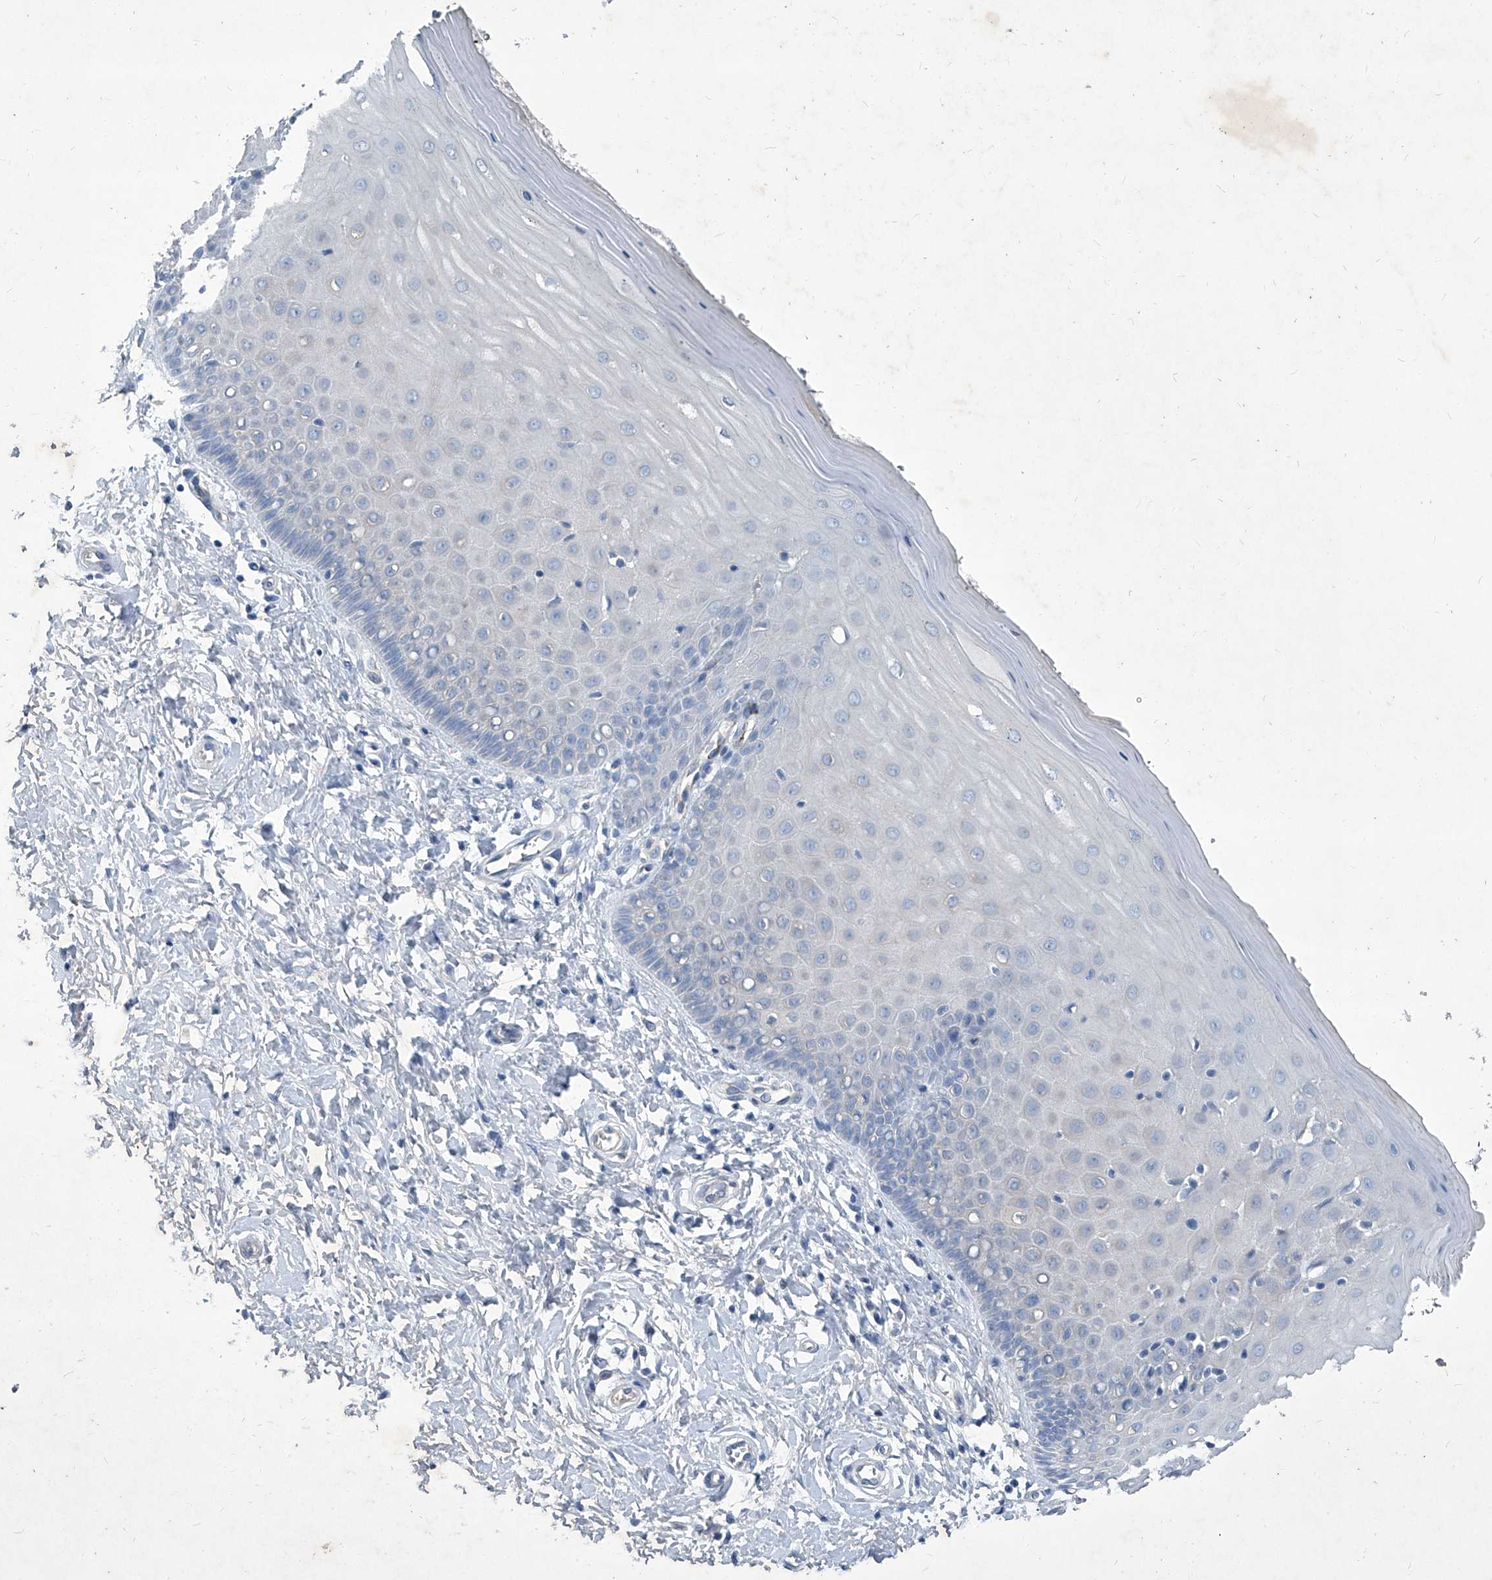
{"staining": {"intensity": "negative", "quantity": "none", "location": "none"}, "tissue": "cervix", "cell_type": "Glandular cells", "image_type": "normal", "snomed": [{"axis": "morphology", "description": "Normal tissue, NOS"}, {"axis": "topography", "description": "Cervix"}], "caption": "An immunohistochemistry (IHC) histopathology image of normal cervix is shown. There is no staining in glandular cells of cervix.", "gene": "MTARC1", "patient": {"sex": "female", "age": 55}}